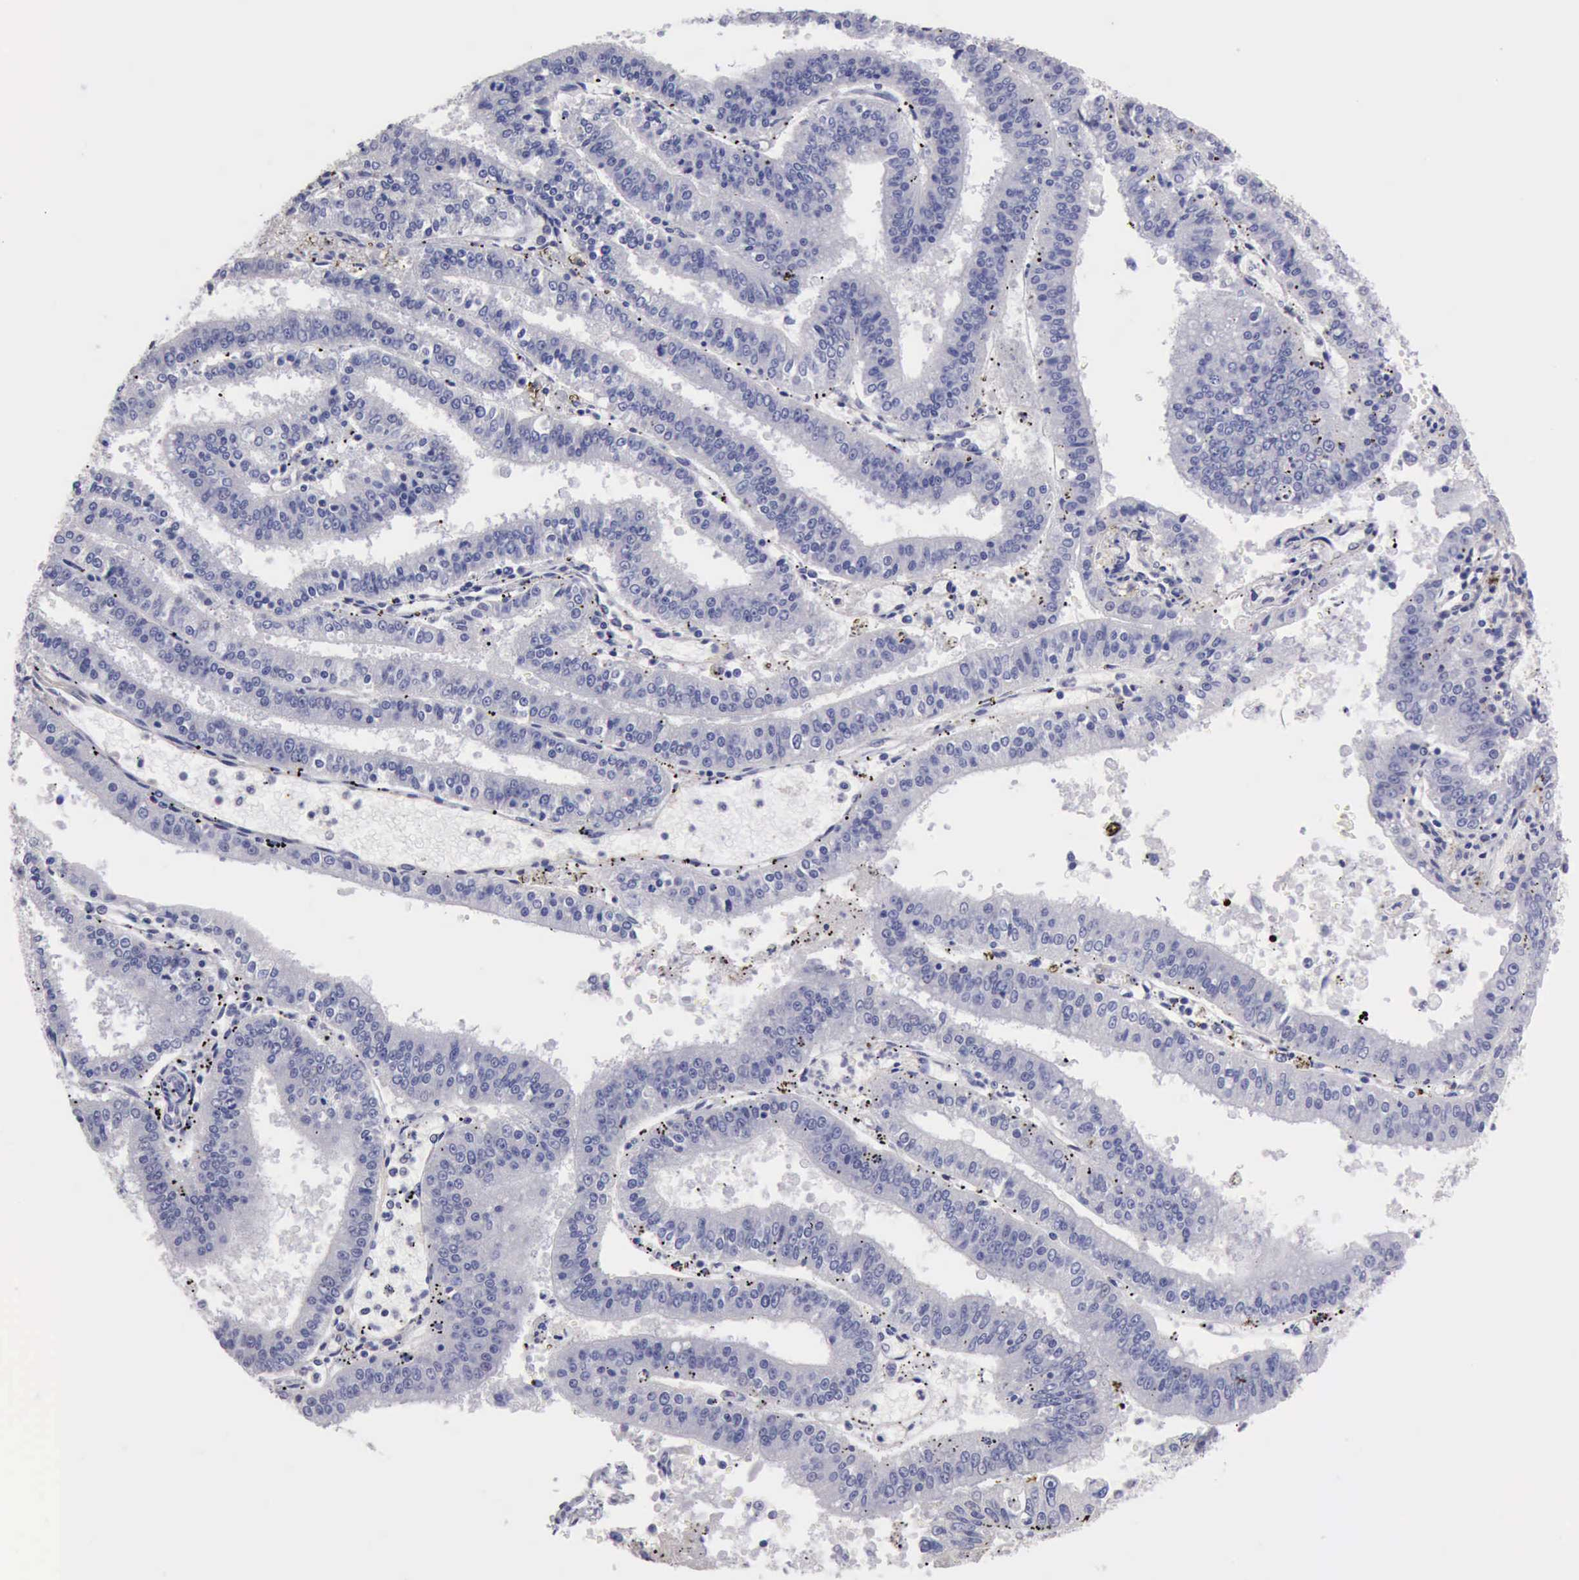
{"staining": {"intensity": "negative", "quantity": "none", "location": "none"}, "tissue": "endometrial cancer", "cell_type": "Tumor cells", "image_type": "cancer", "snomed": [{"axis": "morphology", "description": "Adenocarcinoma, NOS"}, {"axis": "topography", "description": "Endometrium"}], "caption": "A histopathology image of endometrial cancer stained for a protein exhibits no brown staining in tumor cells.", "gene": "KCND1", "patient": {"sex": "female", "age": 66}}